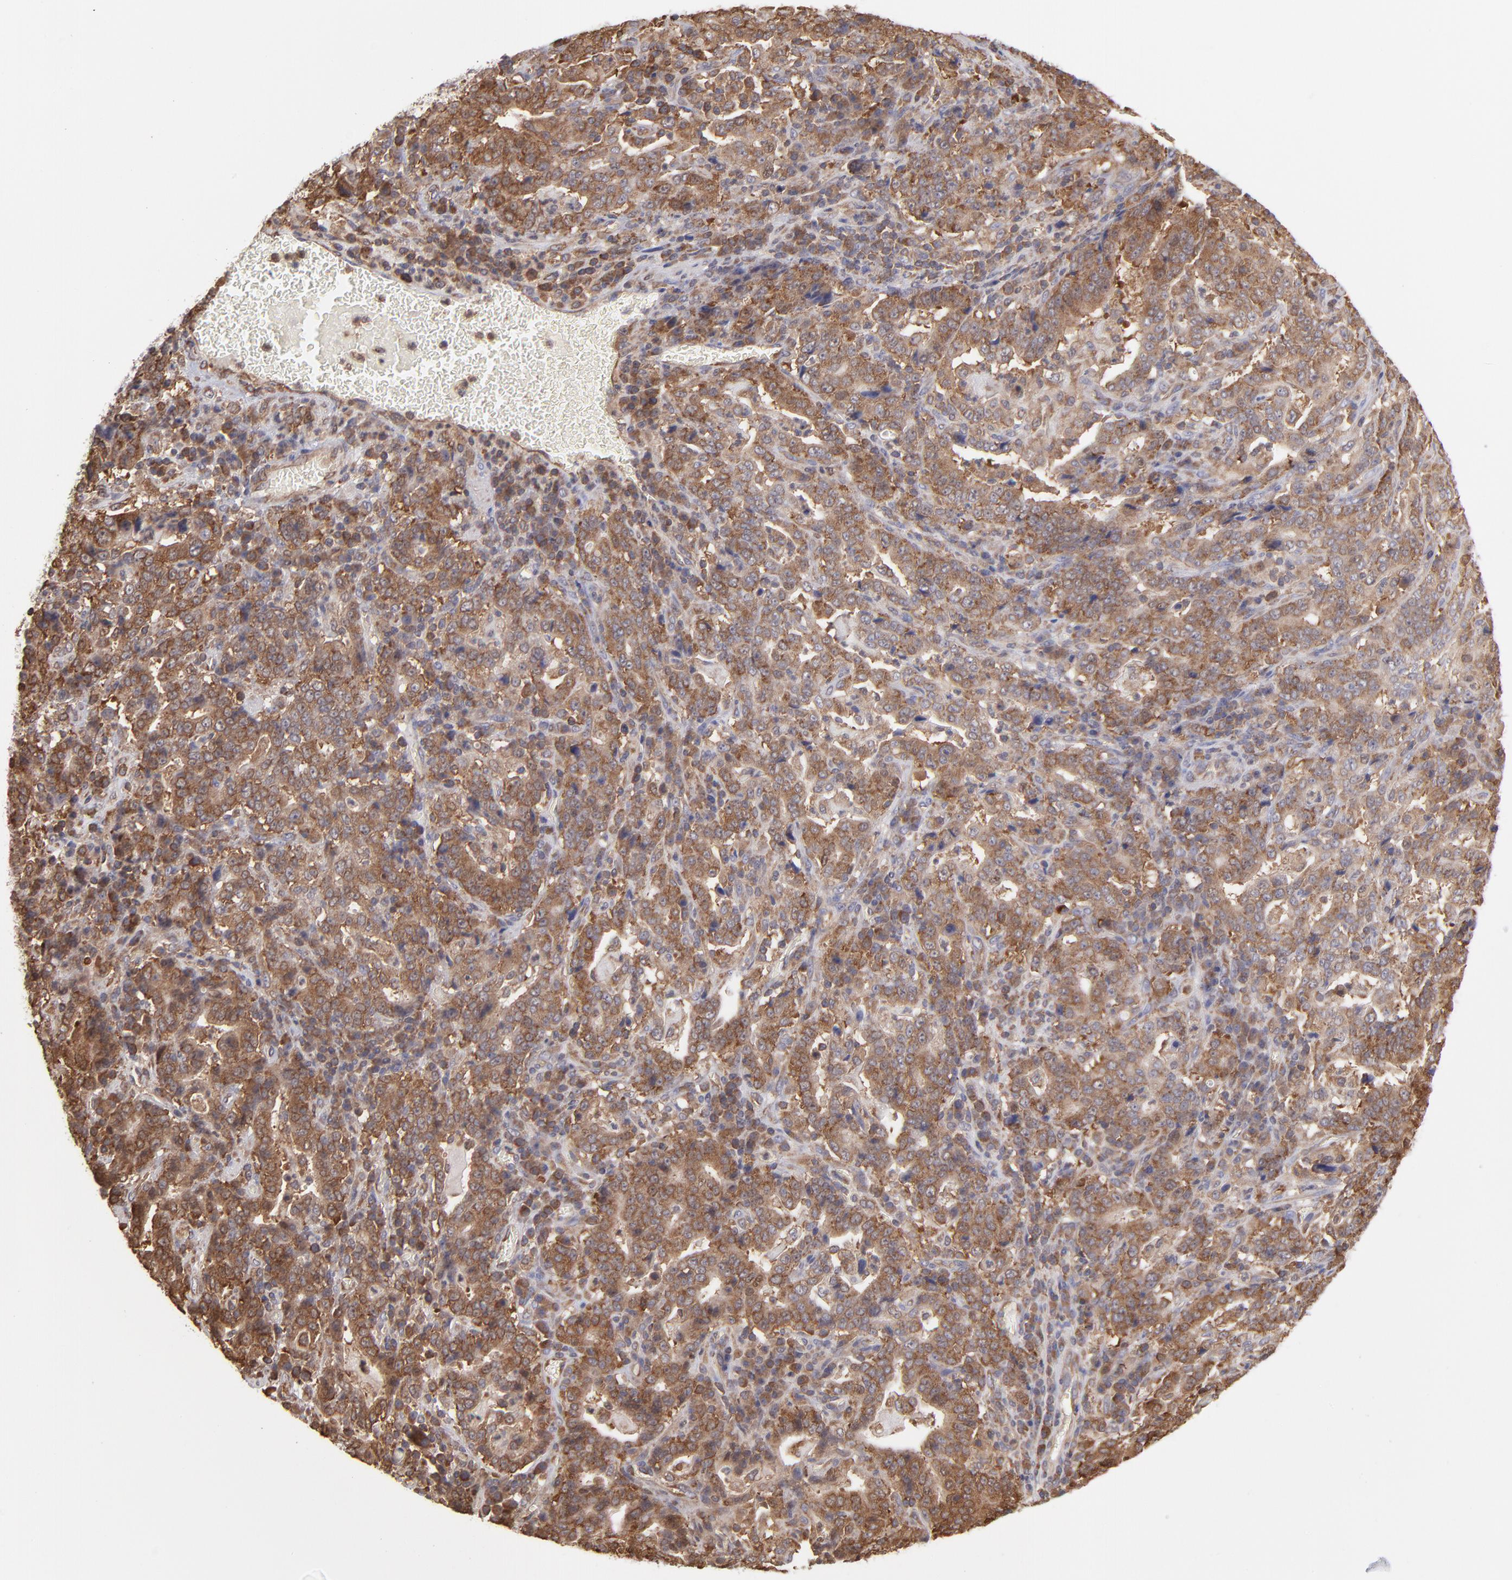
{"staining": {"intensity": "moderate", "quantity": ">75%", "location": "cytoplasmic/membranous"}, "tissue": "stomach cancer", "cell_type": "Tumor cells", "image_type": "cancer", "snomed": [{"axis": "morphology", "description": "Normal tissue, NOS"}, {"axis": "morphology", "description": "Adenocarcinoma, NOS"}, {"axis": "topography", "description": "Stomach, upper"}, {"axis": "topography", "description": "Stomach"}], "caption": "Adenocarcinoma (stomach) stained with immunohistochemistry displays moderate cytoplasmic/membranous staining in about >75% of tumor cells. The staining is performed using DAB brown chromogen to label protein expression. The nuclei are counter-stained blue using hematoxylin.", "gene": "MAPRE1", "patient": {"sex": "male", "age": 59}}